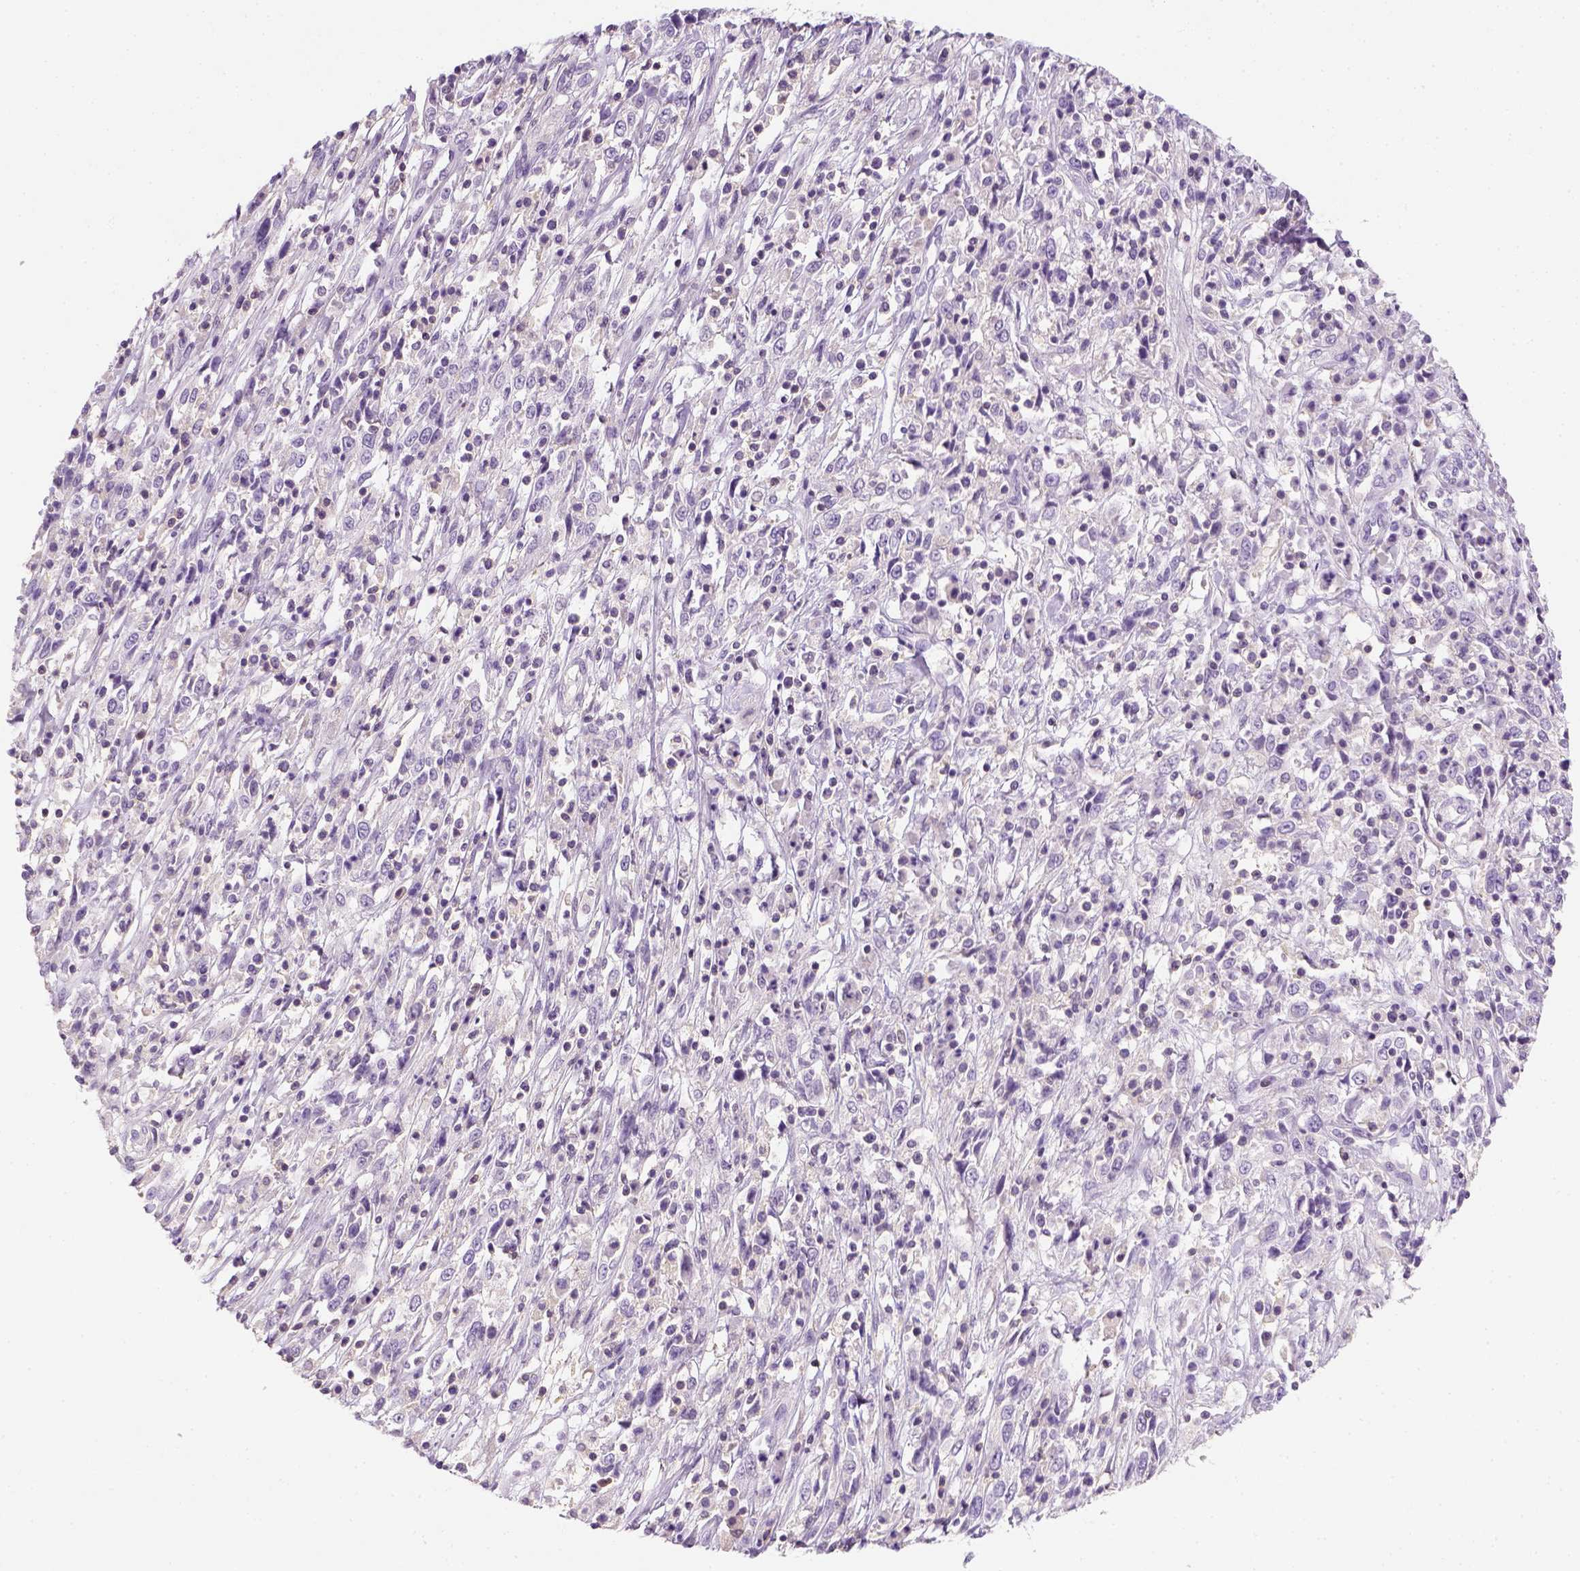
{"staining": {"intensity": "negative", "quantity": "none", "location": "none"}, "tissue": "cervical cancer", "cell_type": "Tumor cells", "image_type": "cancer", "snomed": [{"axis": "morphology", "description": "Adenocarcinoma, NOS"}, {"axis": "topography", "description": "Cervix"}], "caption": "The micrograph reveals no significant staining in tumor cells of cervical cancer.", "gene": "EPHB1", "patient": {"sex": "female", "age": 40}}